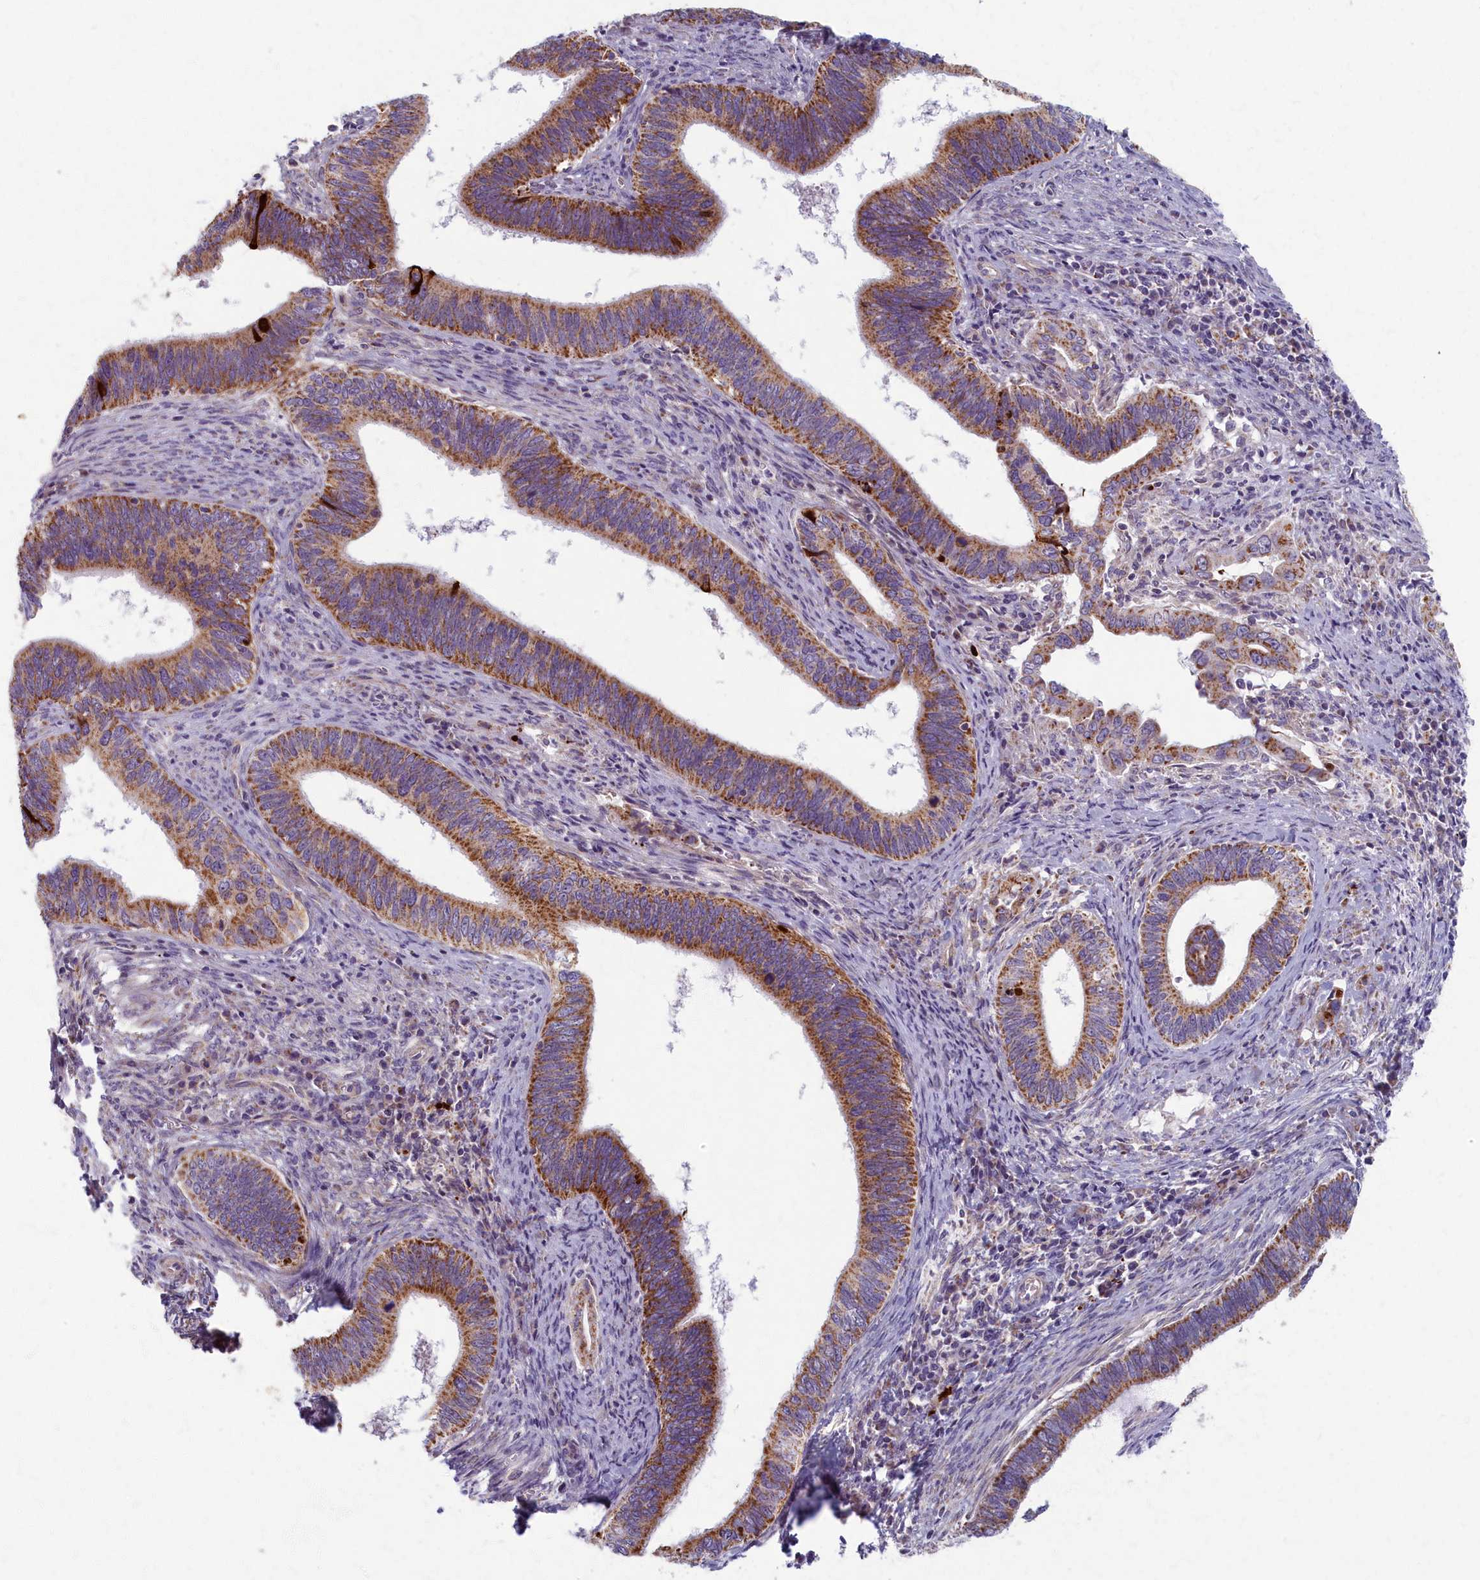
{"staining": {"intensity": "moderate", "quantity": ">75%", "location": "cytoplasmic/membranous"}, "tissue": "cervical cancer", "cell_type": "Tumor cells", "image_type": "cancer", "snomed": [{"axis": "morphology", "description": "Adenocarcinoma, NOS"}, {"axis": "topography", "description": "Cervix"}], "caption": "Human cervical cancer (adenocarcinoma) stained with a protein marker displays moderate staining in tumor cells.", "gene": "MRPS25", "patient": {"sex": "female", "age": 42}}